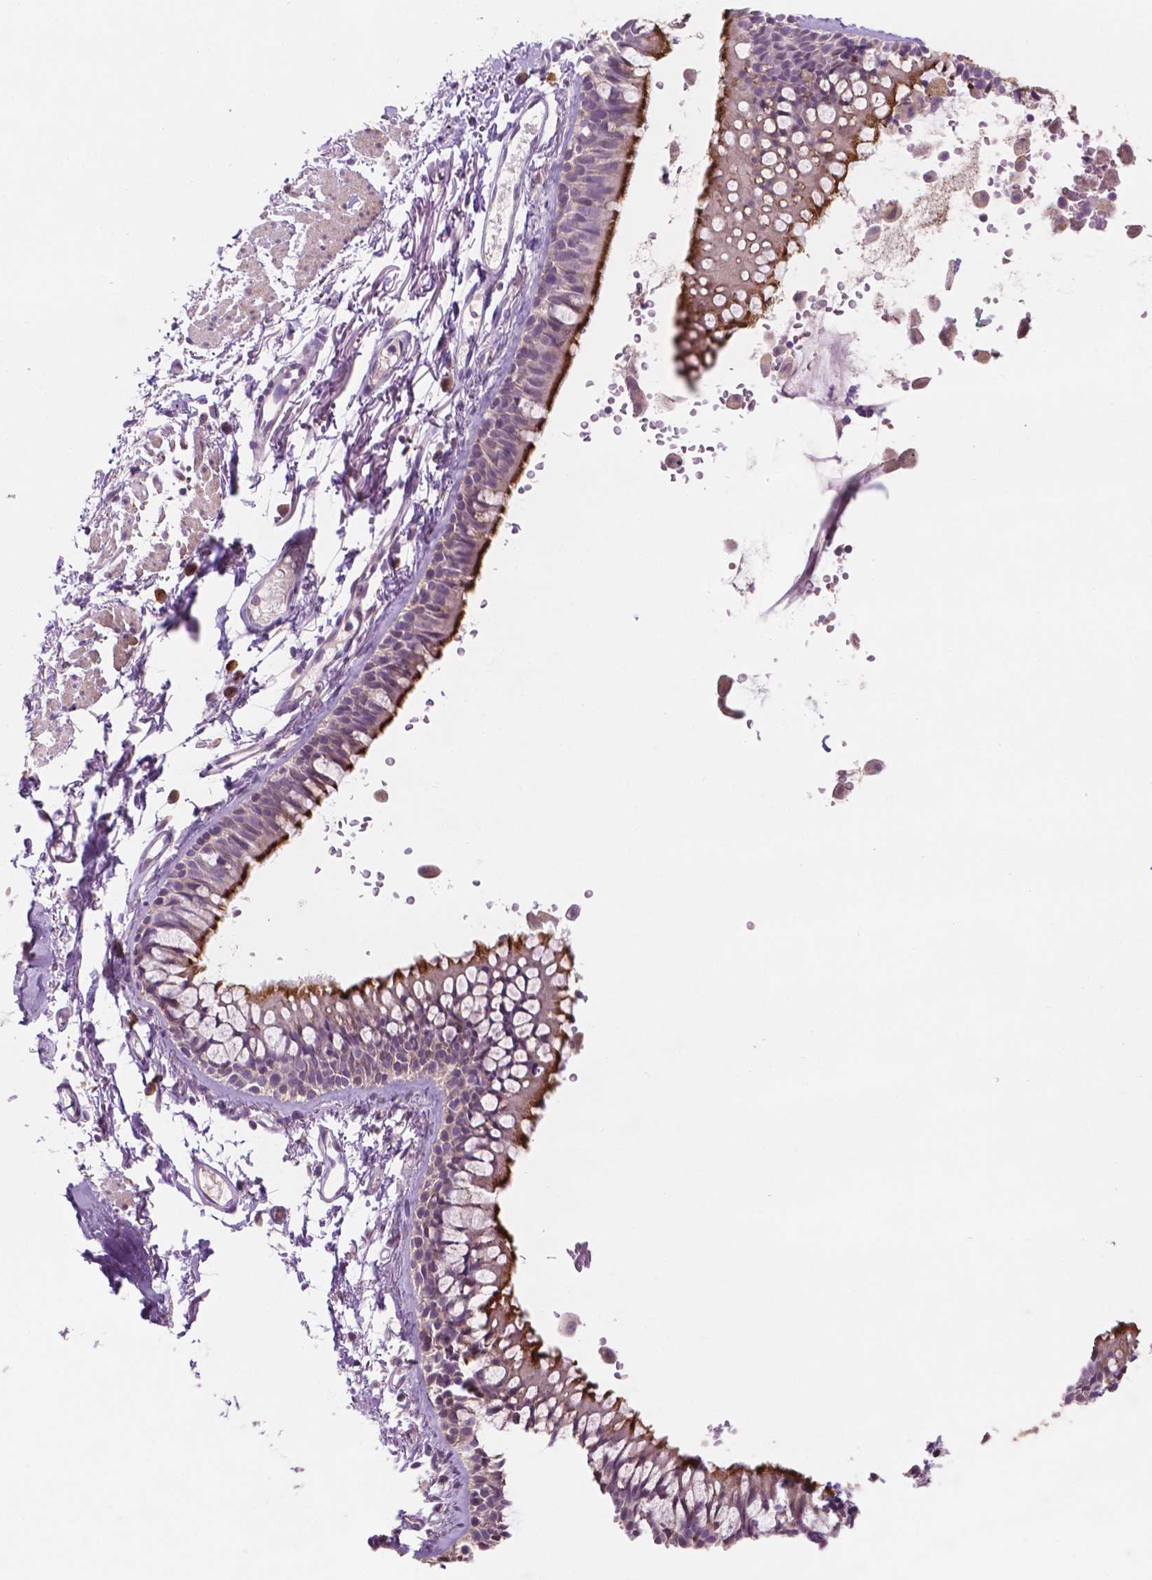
{"staining": {"intensity": "weak", "quantity": ">75%", "location": "nuclear"}, "tissue": "adipose tissue", "cell_type": "Adipocytes", "image_type": "normal", "snomed": [{"axis": "morphology", "description": "Normal tissue, NOS"}, {"axis": "topography", "description": "Cartilage tissue"}, {"axis": "topography", "description": "Bronchus"}], "caption": "IHC image of benign adipose tissue: adipose tissue stained using IHC shows low levels of weak protein expression localized specifically in the nuclear of adipocytes, appearing as a nuclear brown color.", "gene": "LRP1B", "patient": {"sex": "female", "age": 79}}